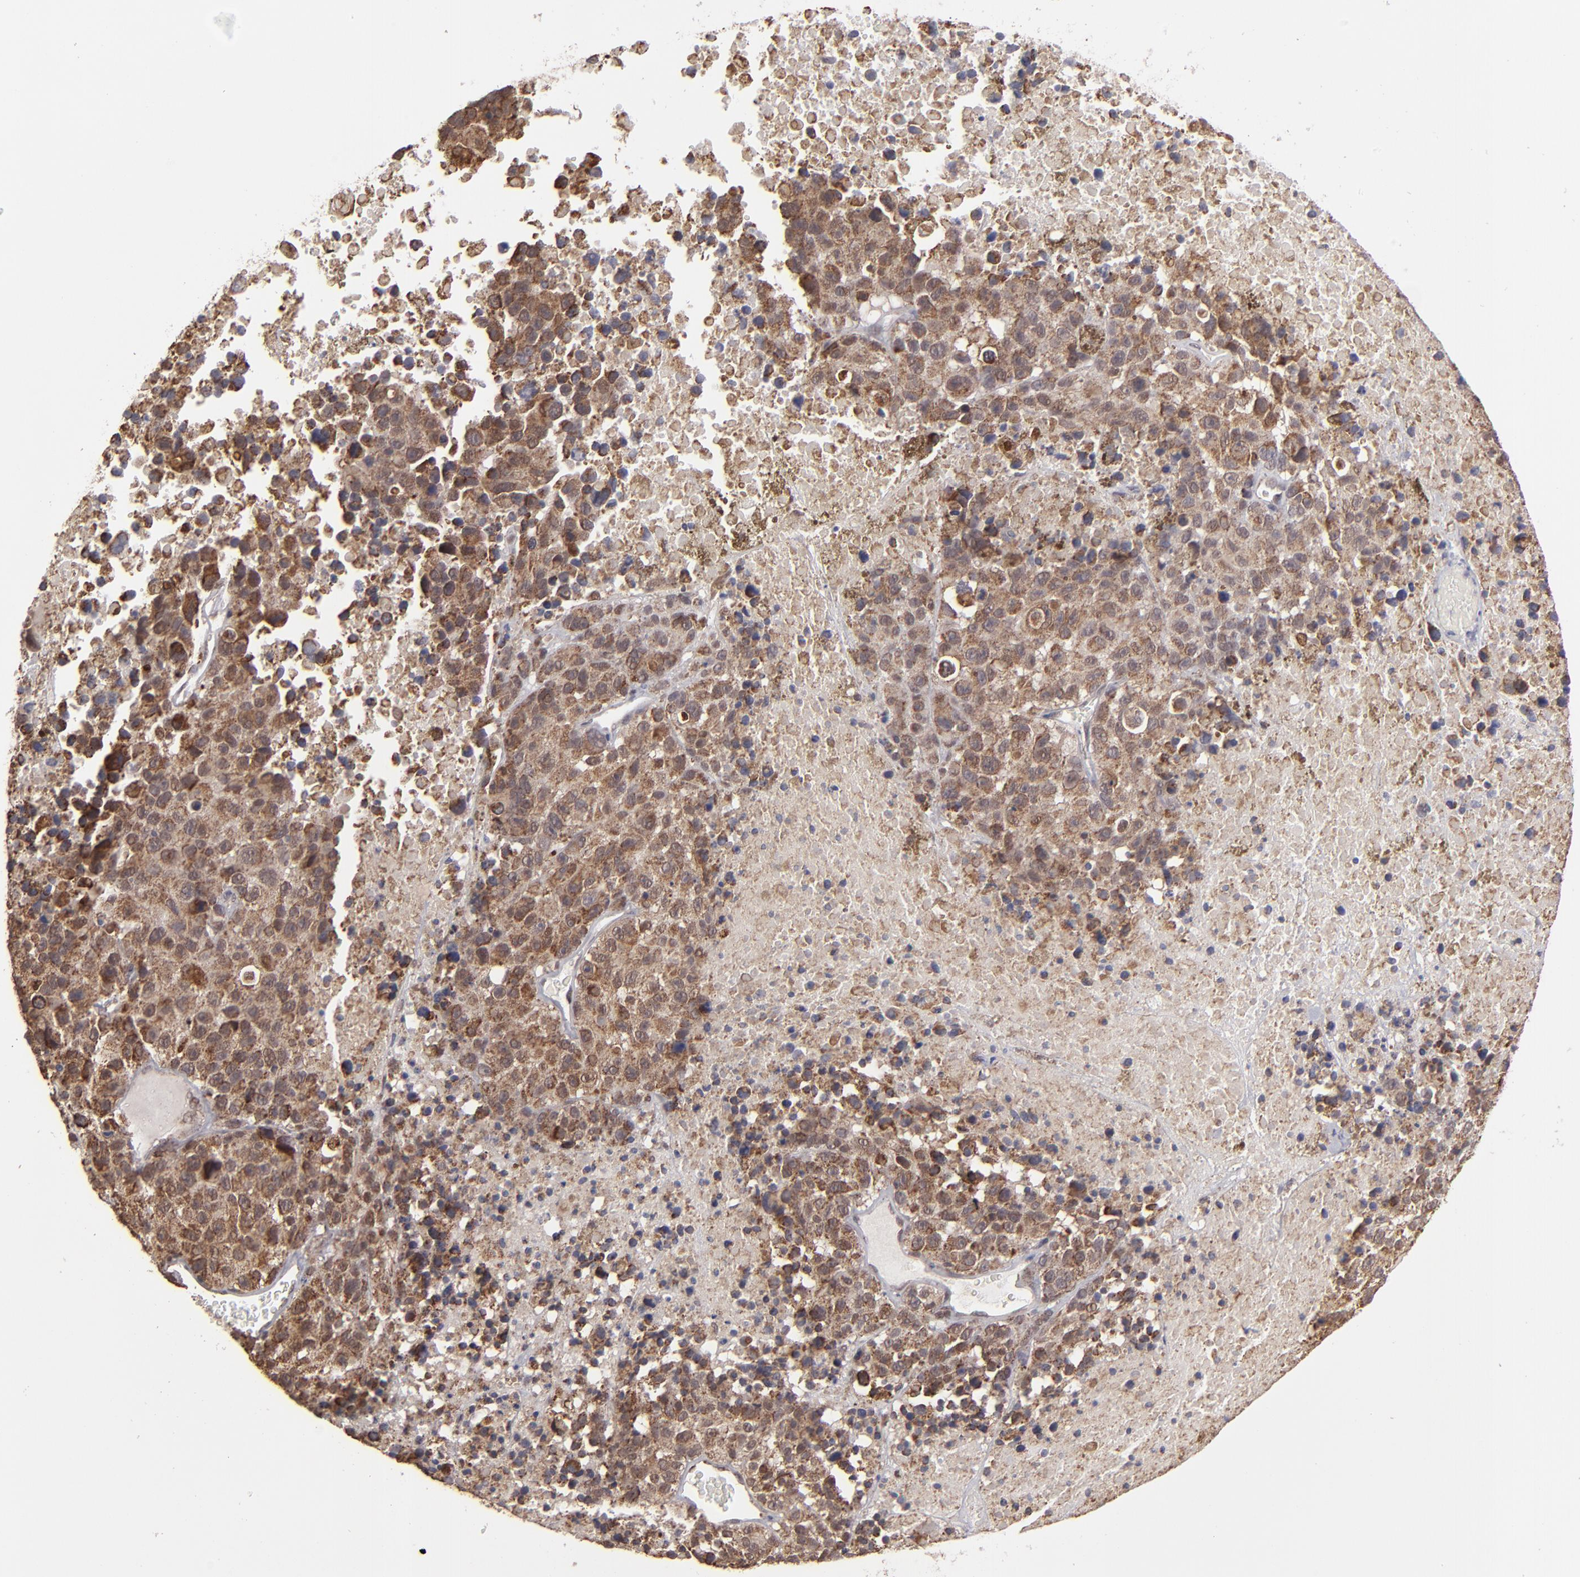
{"staining": {"intensity": "moderate", "quantity": ">75%", "location": "cytoplasmic/membranous"}, "tissue": "melanoma", "cell_type": "Tumor cells", "image_type": "cancer", "snomed": [{"axis": "morphology", "description": "Malignant melanoma, Metastatic site"}, {"axis": "topography", "description": "Cerebral cortex"}], "caption": "Immunohistochemistry (IHC) of melanoma demonstrates medium levels of moderate cytoplasmic/membranous expression in approximately >75% of tumor cells.", "gene": "SLC15A1", "patient": {"sex": "female", "age": 52}}